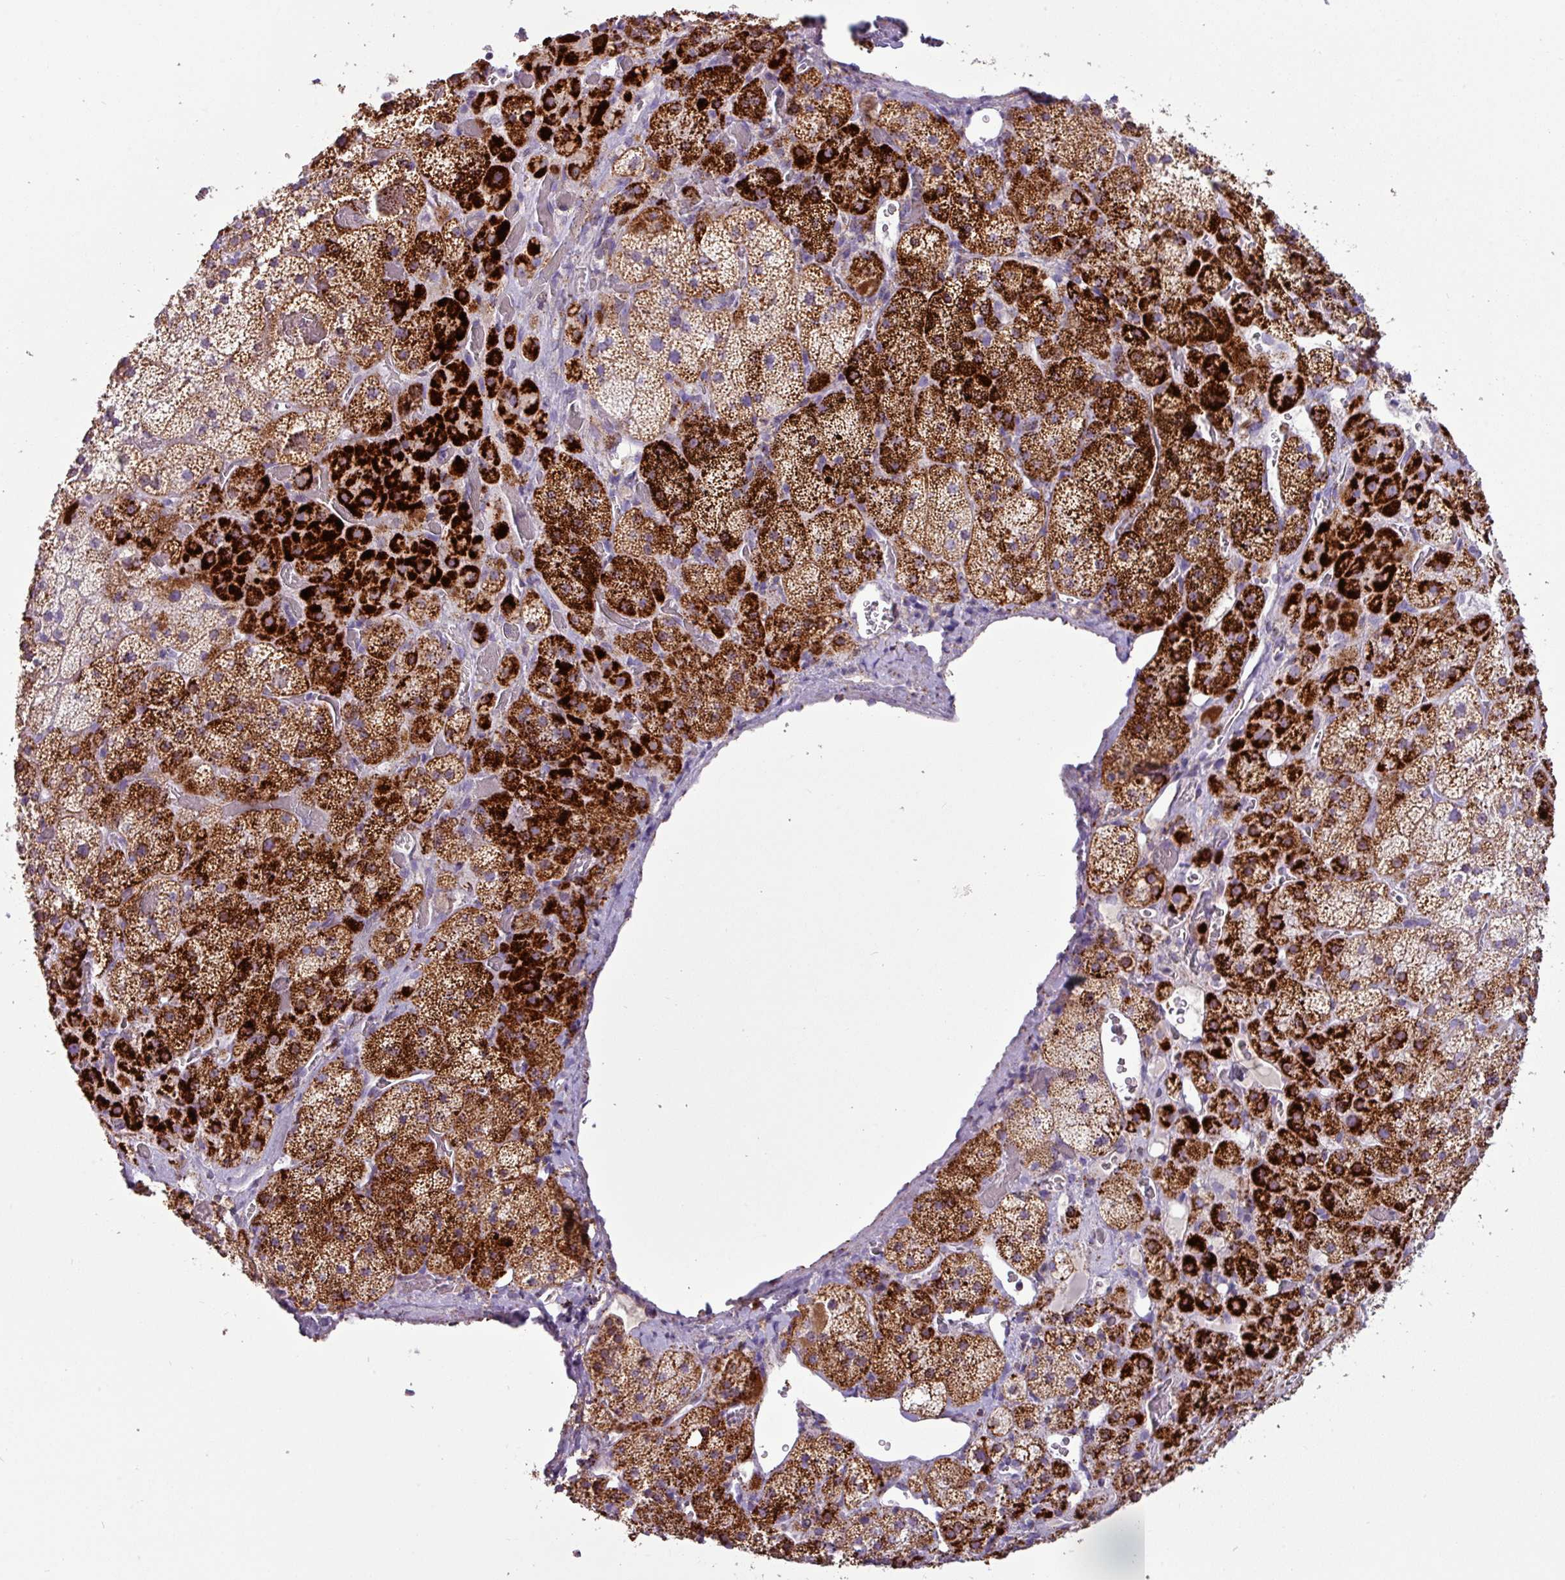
{"staining": {"intensity": "strong", "quantity": ">75%", "location": "cytoplasmic/membranous"}, "tissue": "adrenal gland", "cell_type": "Glandular cells", "image_type": "normal", "snomed": [{"axis": "morphology", "description": "Normal tissue, NOS"}, {"axis": "topography", "description": "Adrenal gland"}], "caption": "Glandular cells reveal strong cytoplasmic/membranous staining in approximately >75% of cells in normal adrenal gland. The staining was performed using DAB, with brown indicating positive protein expression. Nuclei are stained blue with hematoxylin.", "gene": "ZNF667", "patient": {"sex": "male", "age": 57}}